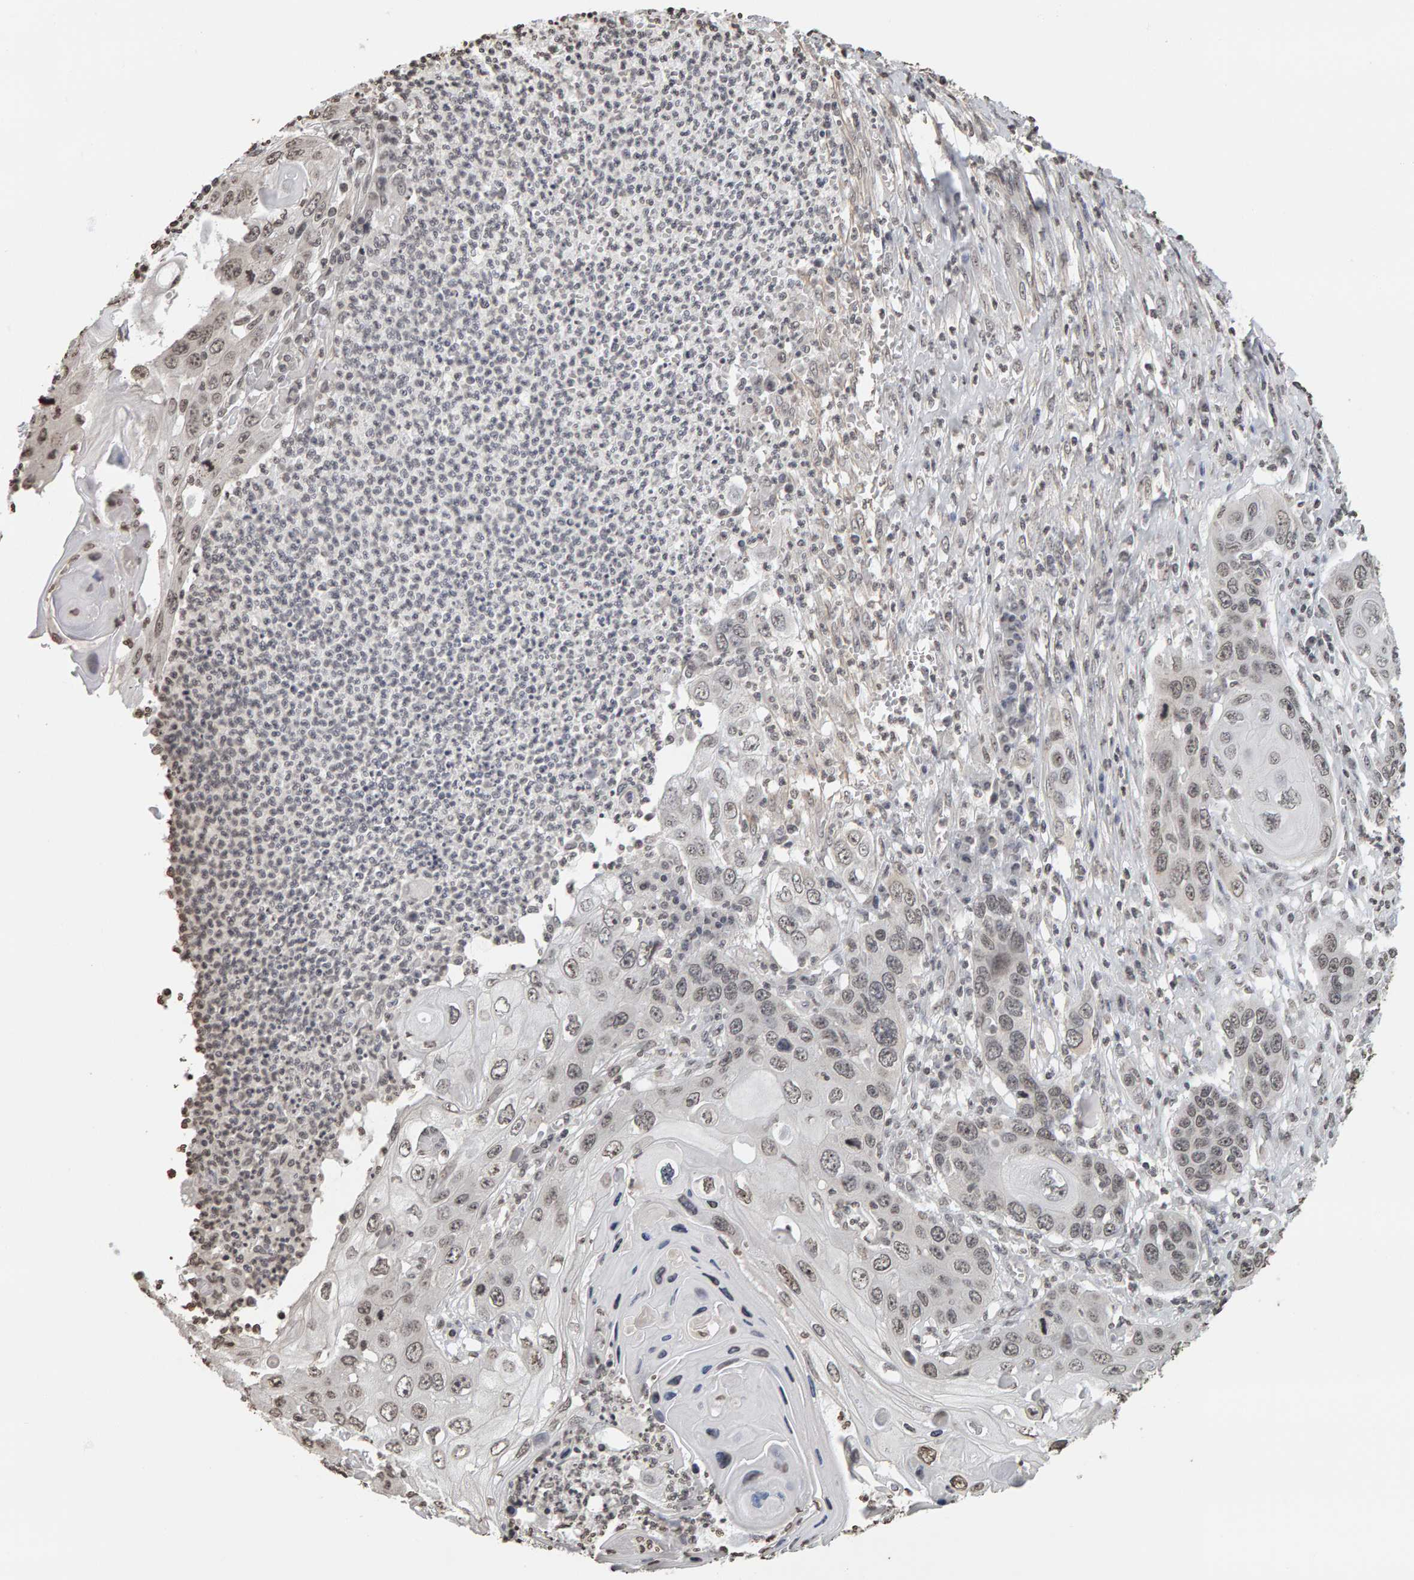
{"staining": {"intensity": "weak", "quantity": ">75%", "location": "nuclear"}, "tissue": "skin cancer", "cell_type": "Tumor cells", "image_type": "cancer", "snomed": [{"axis": "morphology", "description": "Squamous cell carcinoma, NOS"}, {"axis": "topography", "description": "Skin"}], "caption": "A brown stain labels weak nuclear staining of a protein in human skin cancer tumor cells. (Brightfield microscopy of DAB IHC at high magnification).", "gene": "AFF4", "patient": {"sex": "male", "age": 55}}